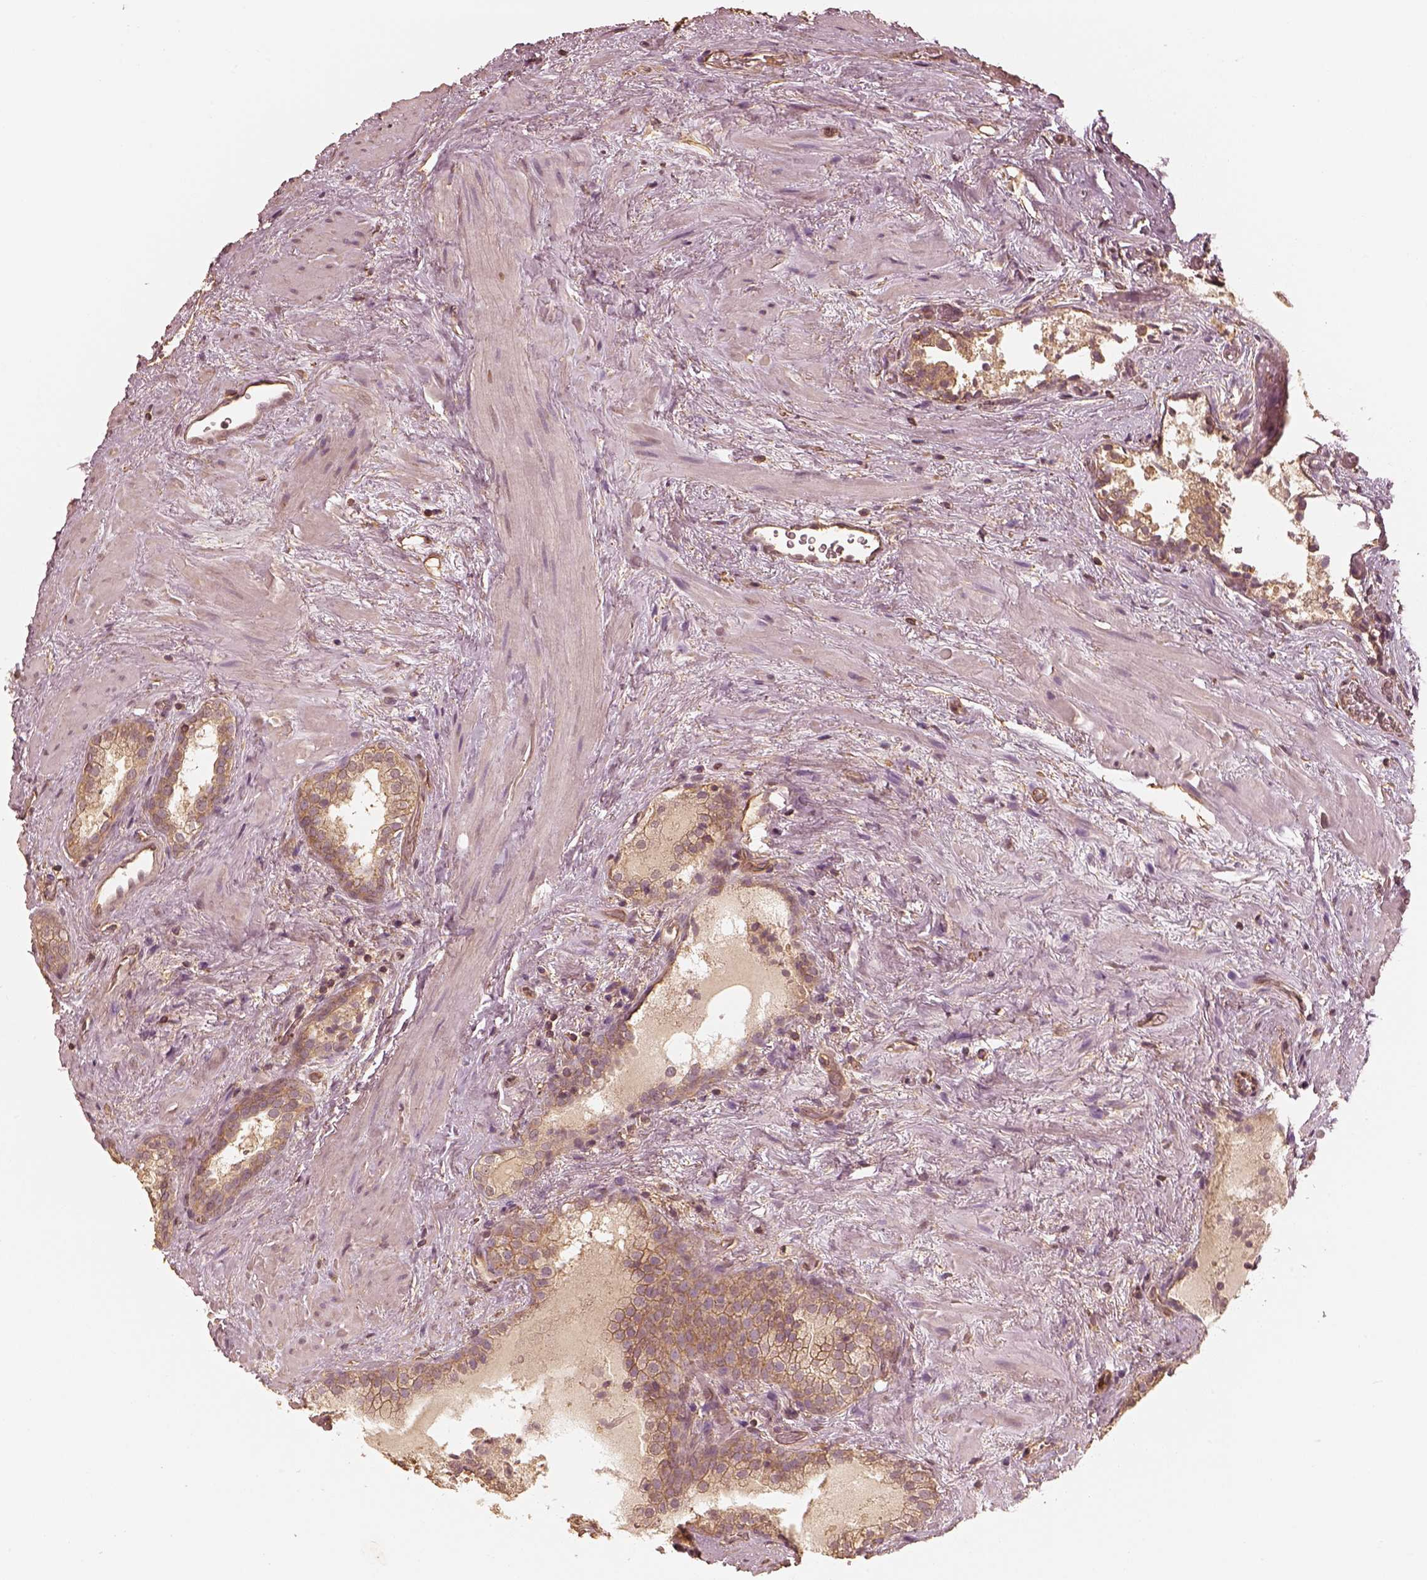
{"staining": {"intensity": "moderate", "quantity": ">75%", "location": "cytoplasmic/membranous"}, "tissue": "prostate cancer", "cell_type": "Tumor cells", "image_type": "cancer", "snomed": [{"axis": "morphology", "description": "Adenocarcinoma, NOS"}, {"axis": "topography", "description": "Prostate"}], "caption": "Moderate cytoplasmic/membranous positivity is identified in approximately >75% of tumor cells in adenocarcinoma (prostate). The staining is performed using DAB brown chromogen to label protein expression. The nuclei are counter-stained blue using hematoxylin.", "gene": "WDR7", "patient": {"sex": "male", "age": 66}}